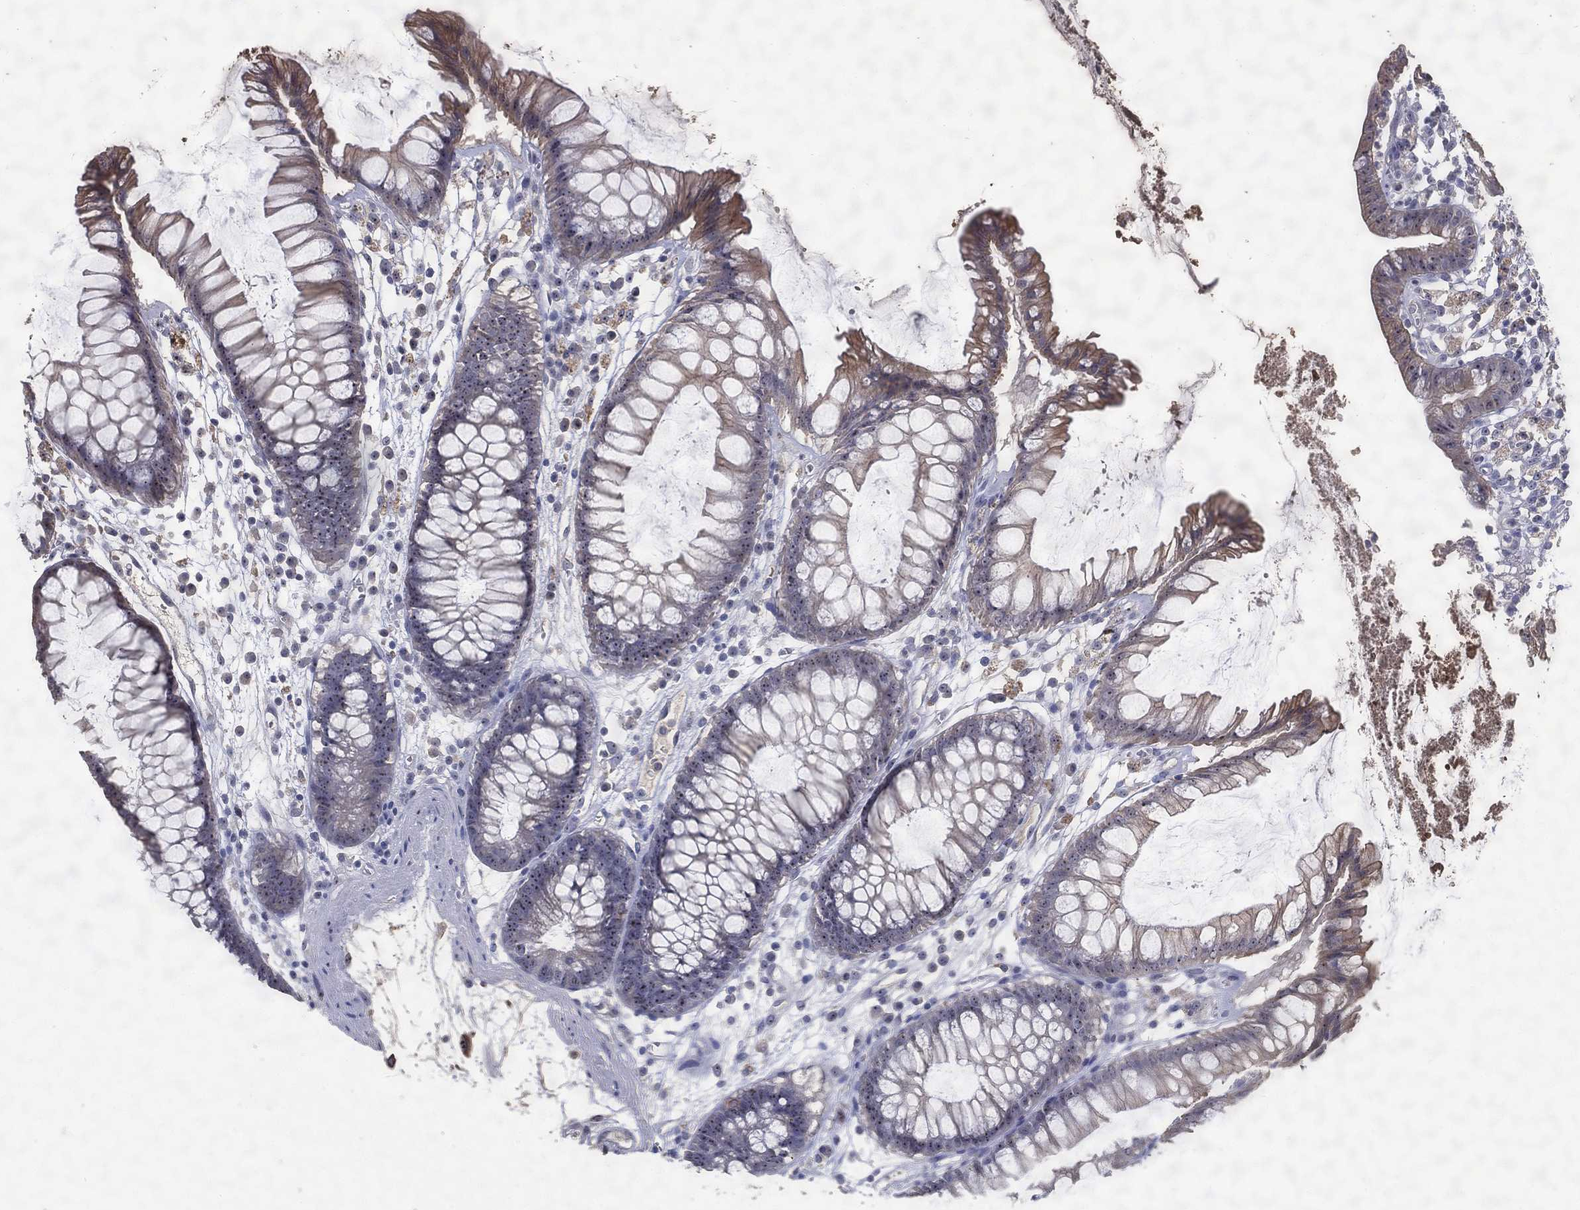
{"staining": {"intensity": "negative", "quantity": "none", "location": "none"}, "tissue": "colon", "cell_type": "Endothelial cells", "image_type": "normal", "snomed": [{"axis": "morphology", "description": "Normal tissue, NOS"}, {"axis": "morphology", "description": "Adenocarcinoma, NOS"}, {"axis": "topography", "description": "Colon"}], "caption": "This is an immunohistochemistry (IHC) micrograph of unremarkable colon. There is no staining in endothelial cells.", "gene": "EFNA1", "patient": {"sex": "male", "age": 65}}